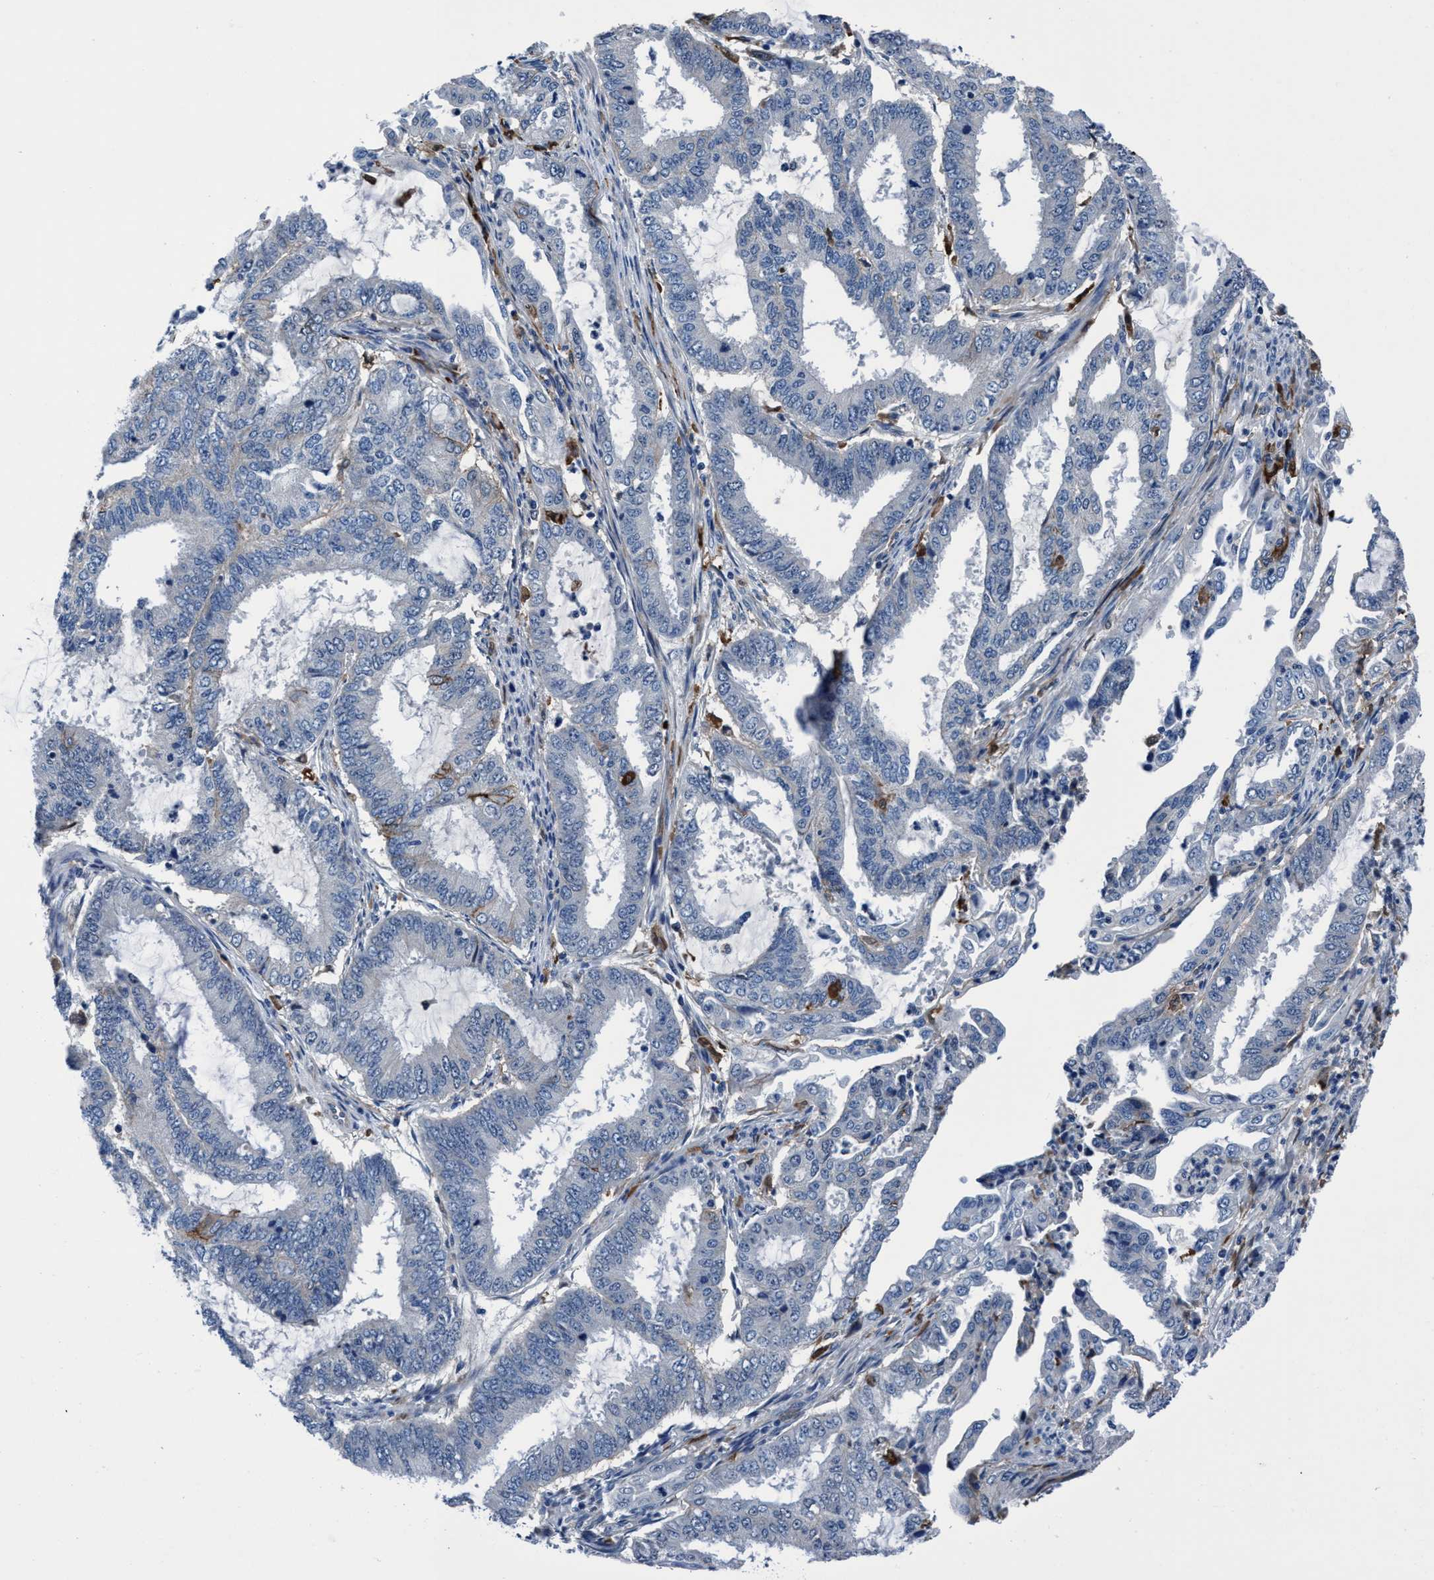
{"staining": {"intensity": "negative", "quantity": "none", "location": "none"}, "tissue": "endometrial cancer", "cell_type": "Tumor cells", "image_type": "cancer", "snomed": [{"axis": "morphology", "description": "Adenocarcinoma, NOS"}, {"axis": "topography", "description": "Endometrium"}], "caption": "Endometrial cancer was stained to show a protein in brown. There is no significant staining in tumor cells. (DAB immunohistochemistry (IHC) visualized using brightfield microscopy, high magnification).", "gene": "TMEM94", "patient": {"sex": "female", "age": 51}}